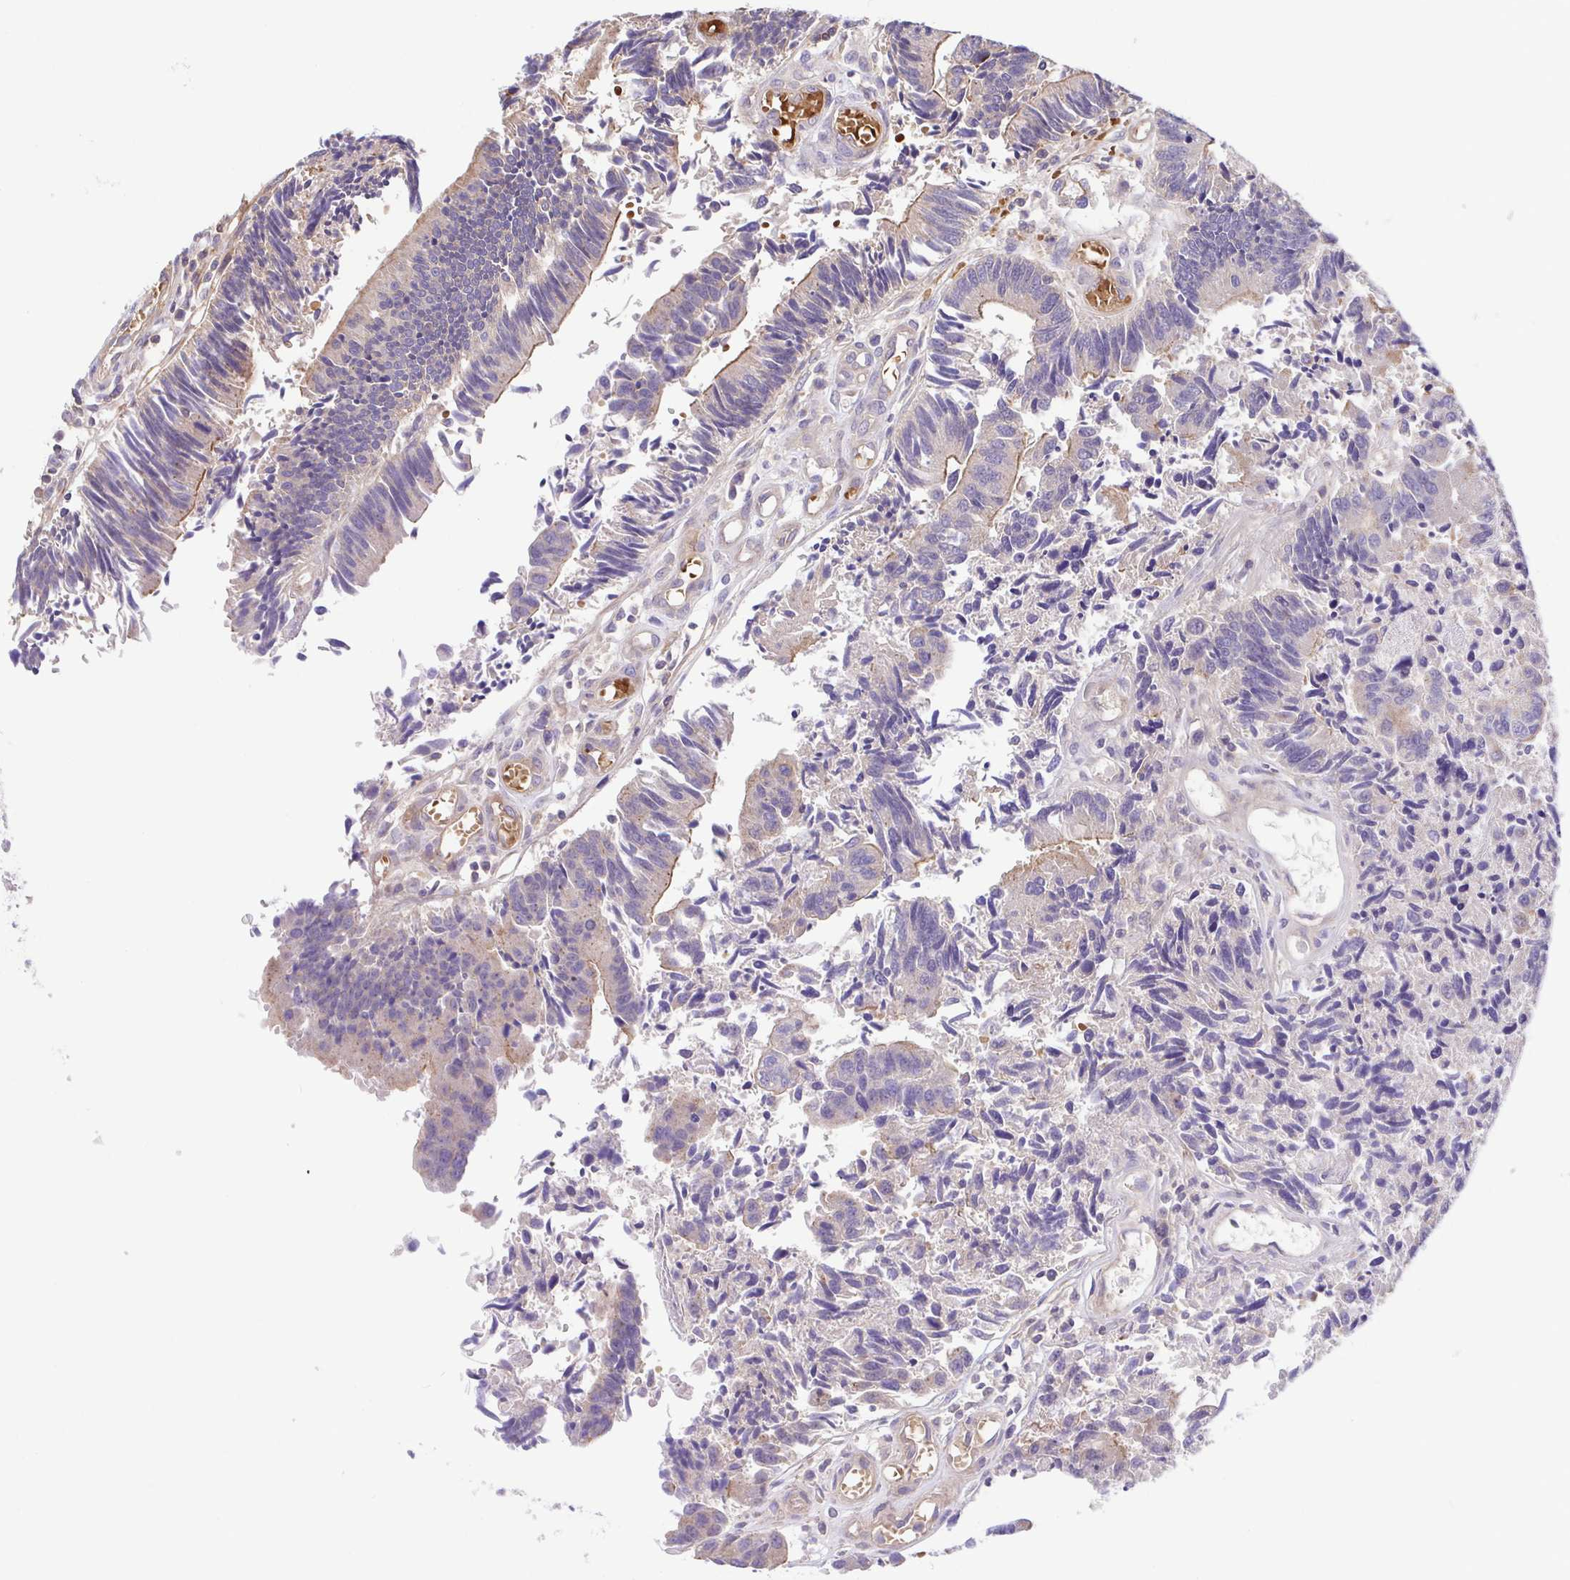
{"staining": {"intensity": "moderate", "quantity": "<25%", "location": "cytoplasmic/membranous"}, "tissue": "colorectal cancer", "cell_type": "Tumor cells", "image_type": "cancer", "snomed": [{"axis": "morphology", "description": "Adenocarcinoma, NOS"}, {"axis": "topography", "description": "Colon"}], "caption": "An image of colorectal cancer (adenocarcinoma) stained for a protein shows moderate cytoplasmic/membranous brown staining in tumor cells.", "gene": "IDE", "patient": {"sex": "female", "age": 67}}